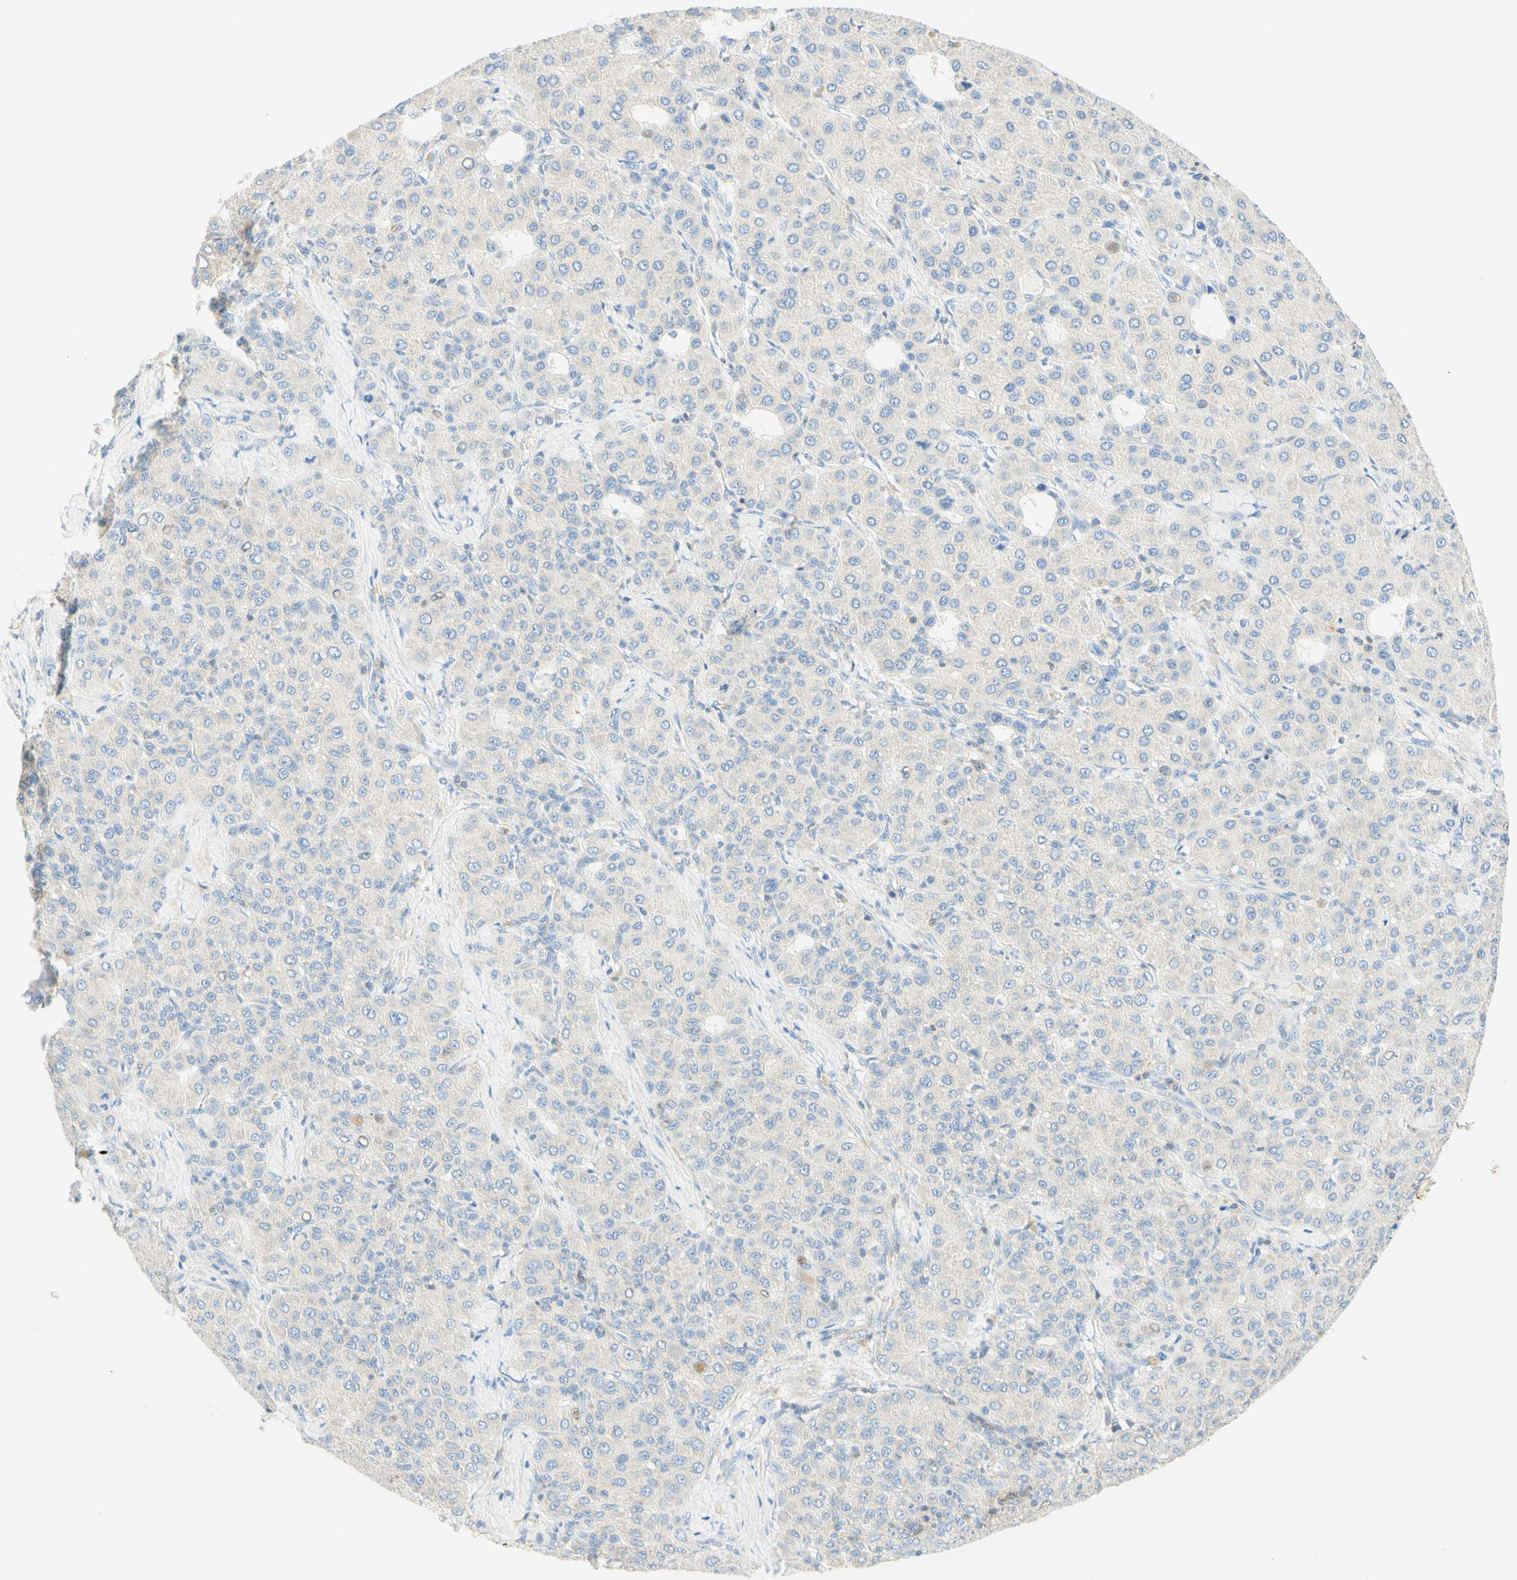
{"staining": {"intensity": "negative", "quantity": "none", "location": "none"}, "tissue": "liver cancer", "cell_type": "Tumor cells", "image_type": "cancer", "snomed": [{"axis": "morphology", "description": "Carcinoma, Hepatocellular, NOS"}, {"axis": "topography", "description": "Liver"}], "caption": "Tumor cells show no significant positivity in liver cancer.", "gene": "LAT", "patient": {"sex": "male", "age": 65}}